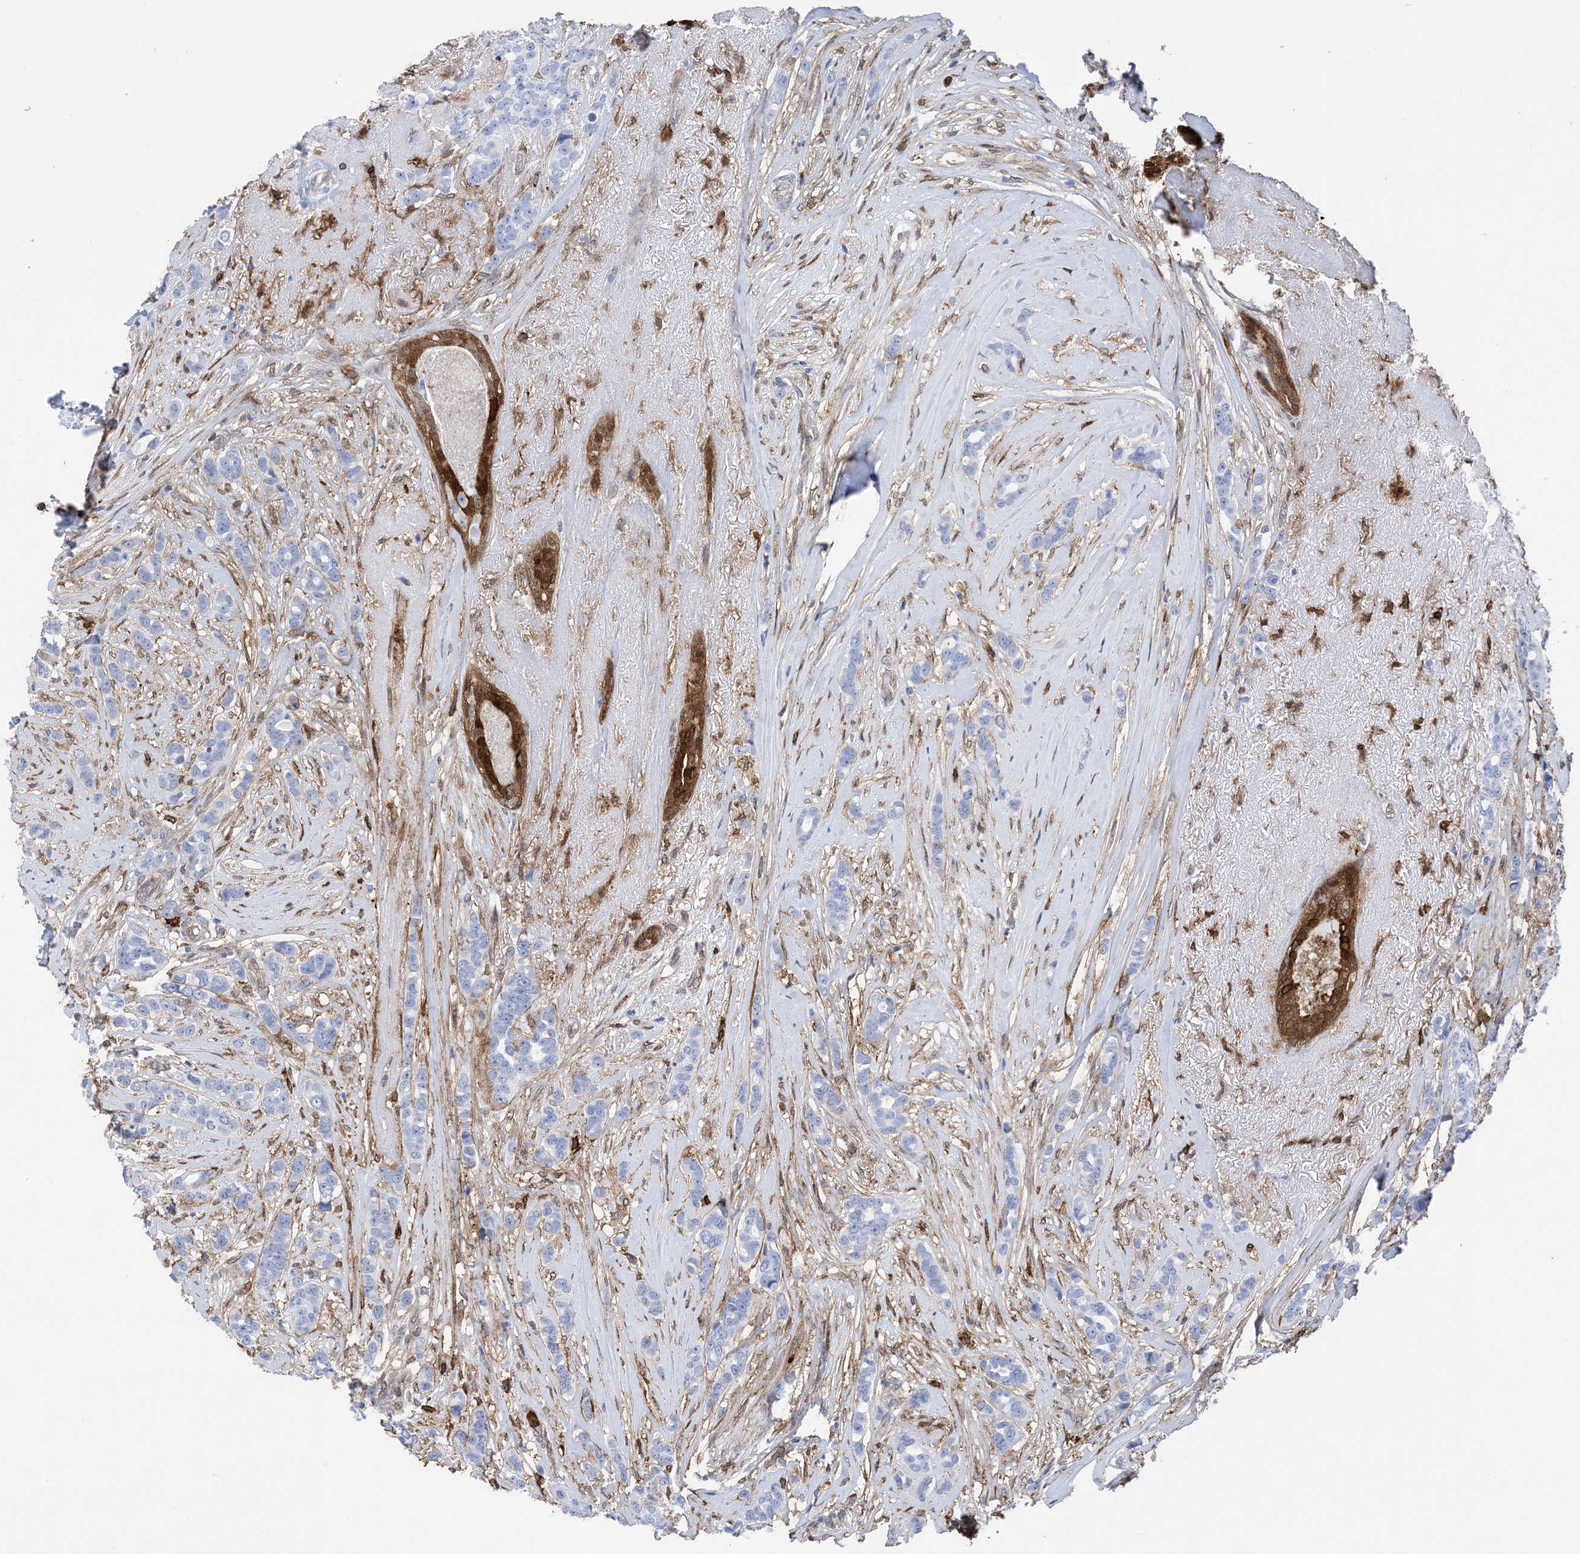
{"staining": {"intensity": "negative", "quantity": "none", "location": "none"}, "tissue": "breast cancer", "cell_type": "Tumor cells", "image_type": "cancer", "snomed": [{"axis": "morphology", "description": "Lobular carcinoma"}, {"axis": "topography", "description": "Breast"}], "caption": "IHC of human breast cancer (lobular carcinoma) displays no staining in tumor cells.", "gene": "ANXA1", "patient": {"sex": "female", "age": 51}}